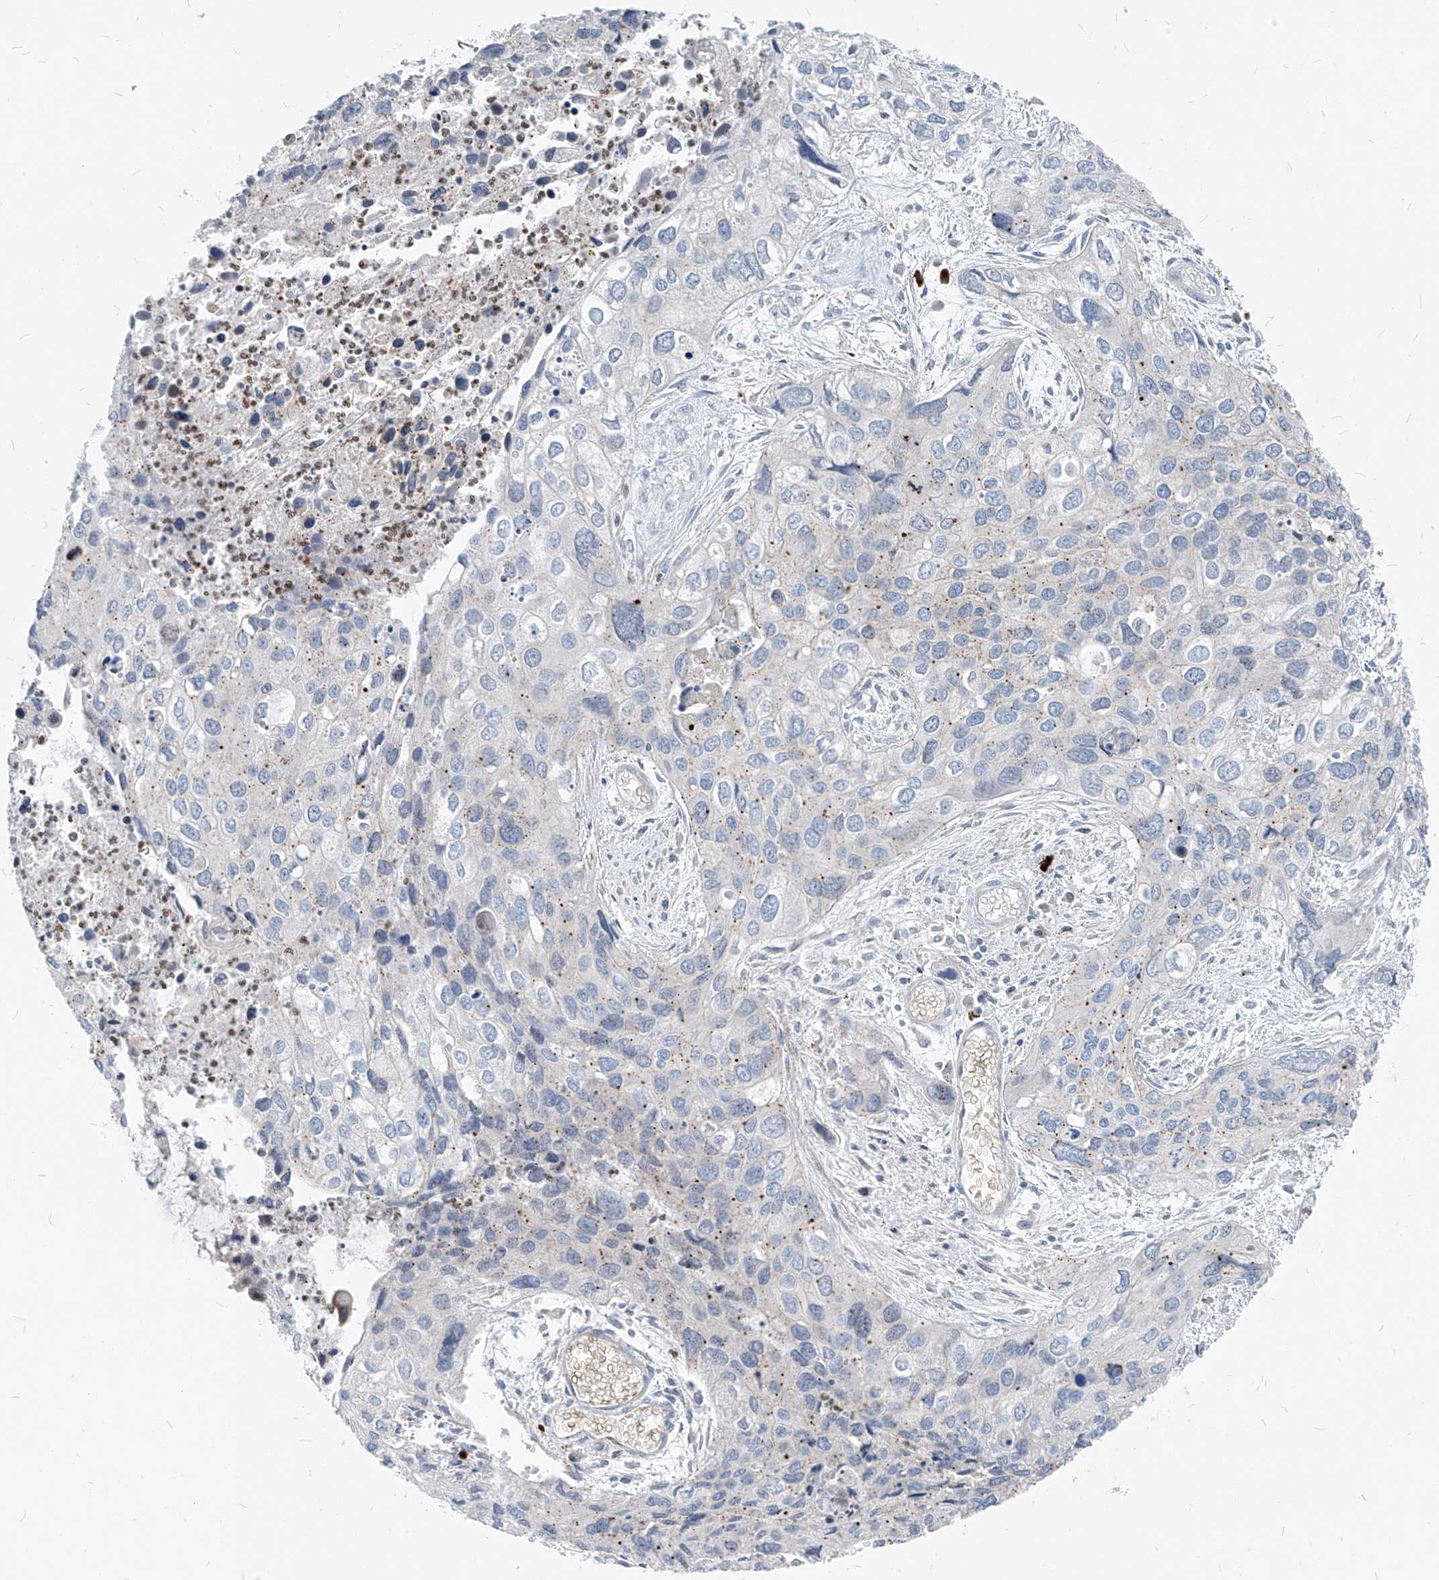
{"staining": {"intensity": "weak", "quantity": "<25%", "location": "cytoplasmic/membranous"}, "tissue": "cervical cancer", "cell_type": "Tumor cells", "image_type": "cancer", "snomed": [{"axis": "morphology", "description": "Squamous cell carcinoma, NOS"}, {"axis": "topography", "description": "Cervix"}], "caption": "Protein analysis of cervical cancer shows no significant positivity in tumor cells.", "gene": "CHMP2B", "patient": {"sex": "female", "age": 55}}